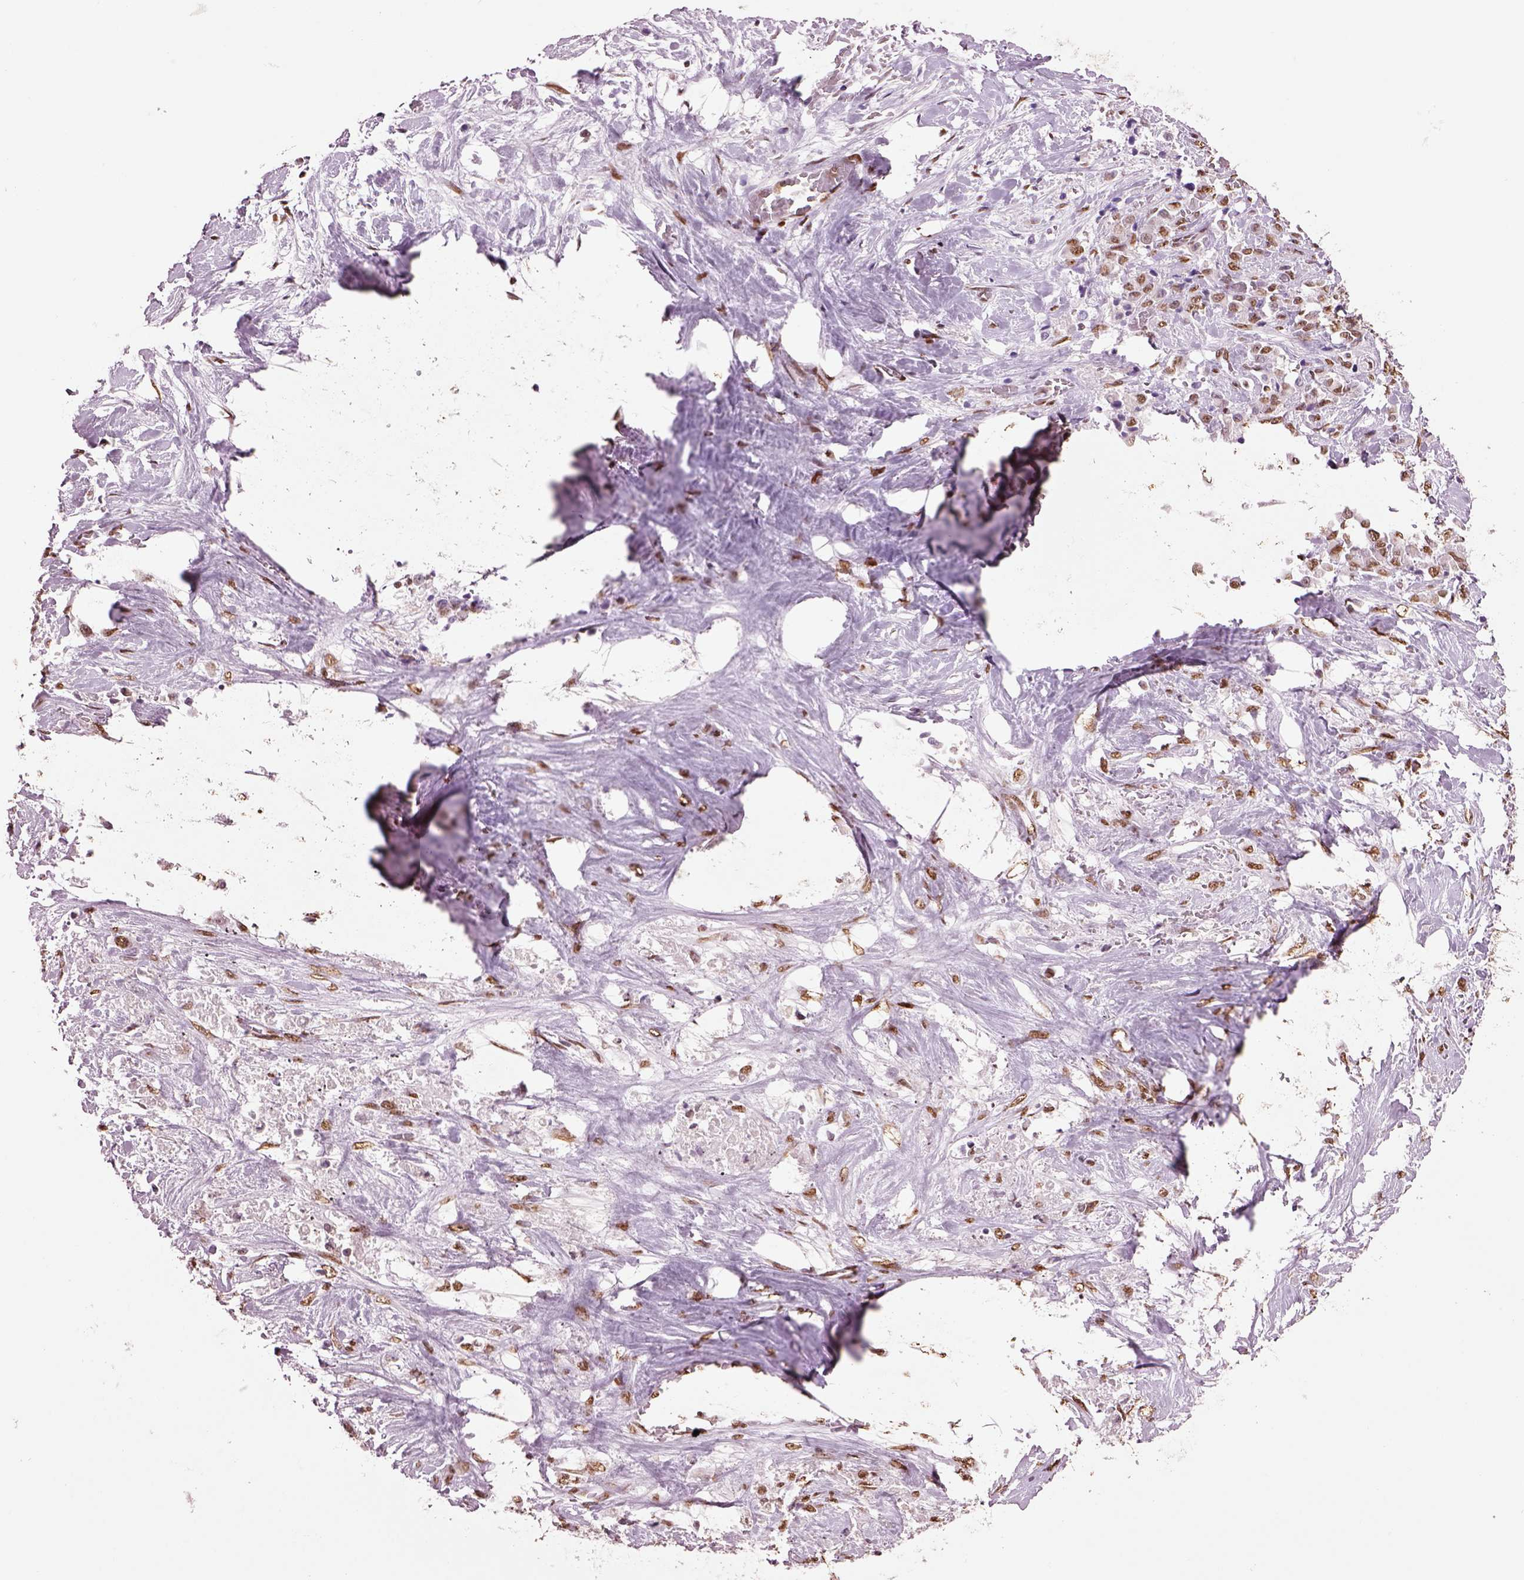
{"staining": {"intensity": "moderate", "quantity": ">75%", "location": "nuclear"}, "tissue": "stomach cancer", "cell_type": "Tumor cells", "image_type": "cancer", "snomed": [{"axis": "morphology", "description": "Adenocarcinoma, NOS"}, {"axis": "topography", "description": "Stomach"}], "caption": "Immunohistochemical staining of stomach cancer (adenocarcinoma) displays medium levels of moderate nuclear positivity in approximately >75% of tumor cells.", "gene": "DDX3X", "patient": {"sex": "female", "age": 76}}